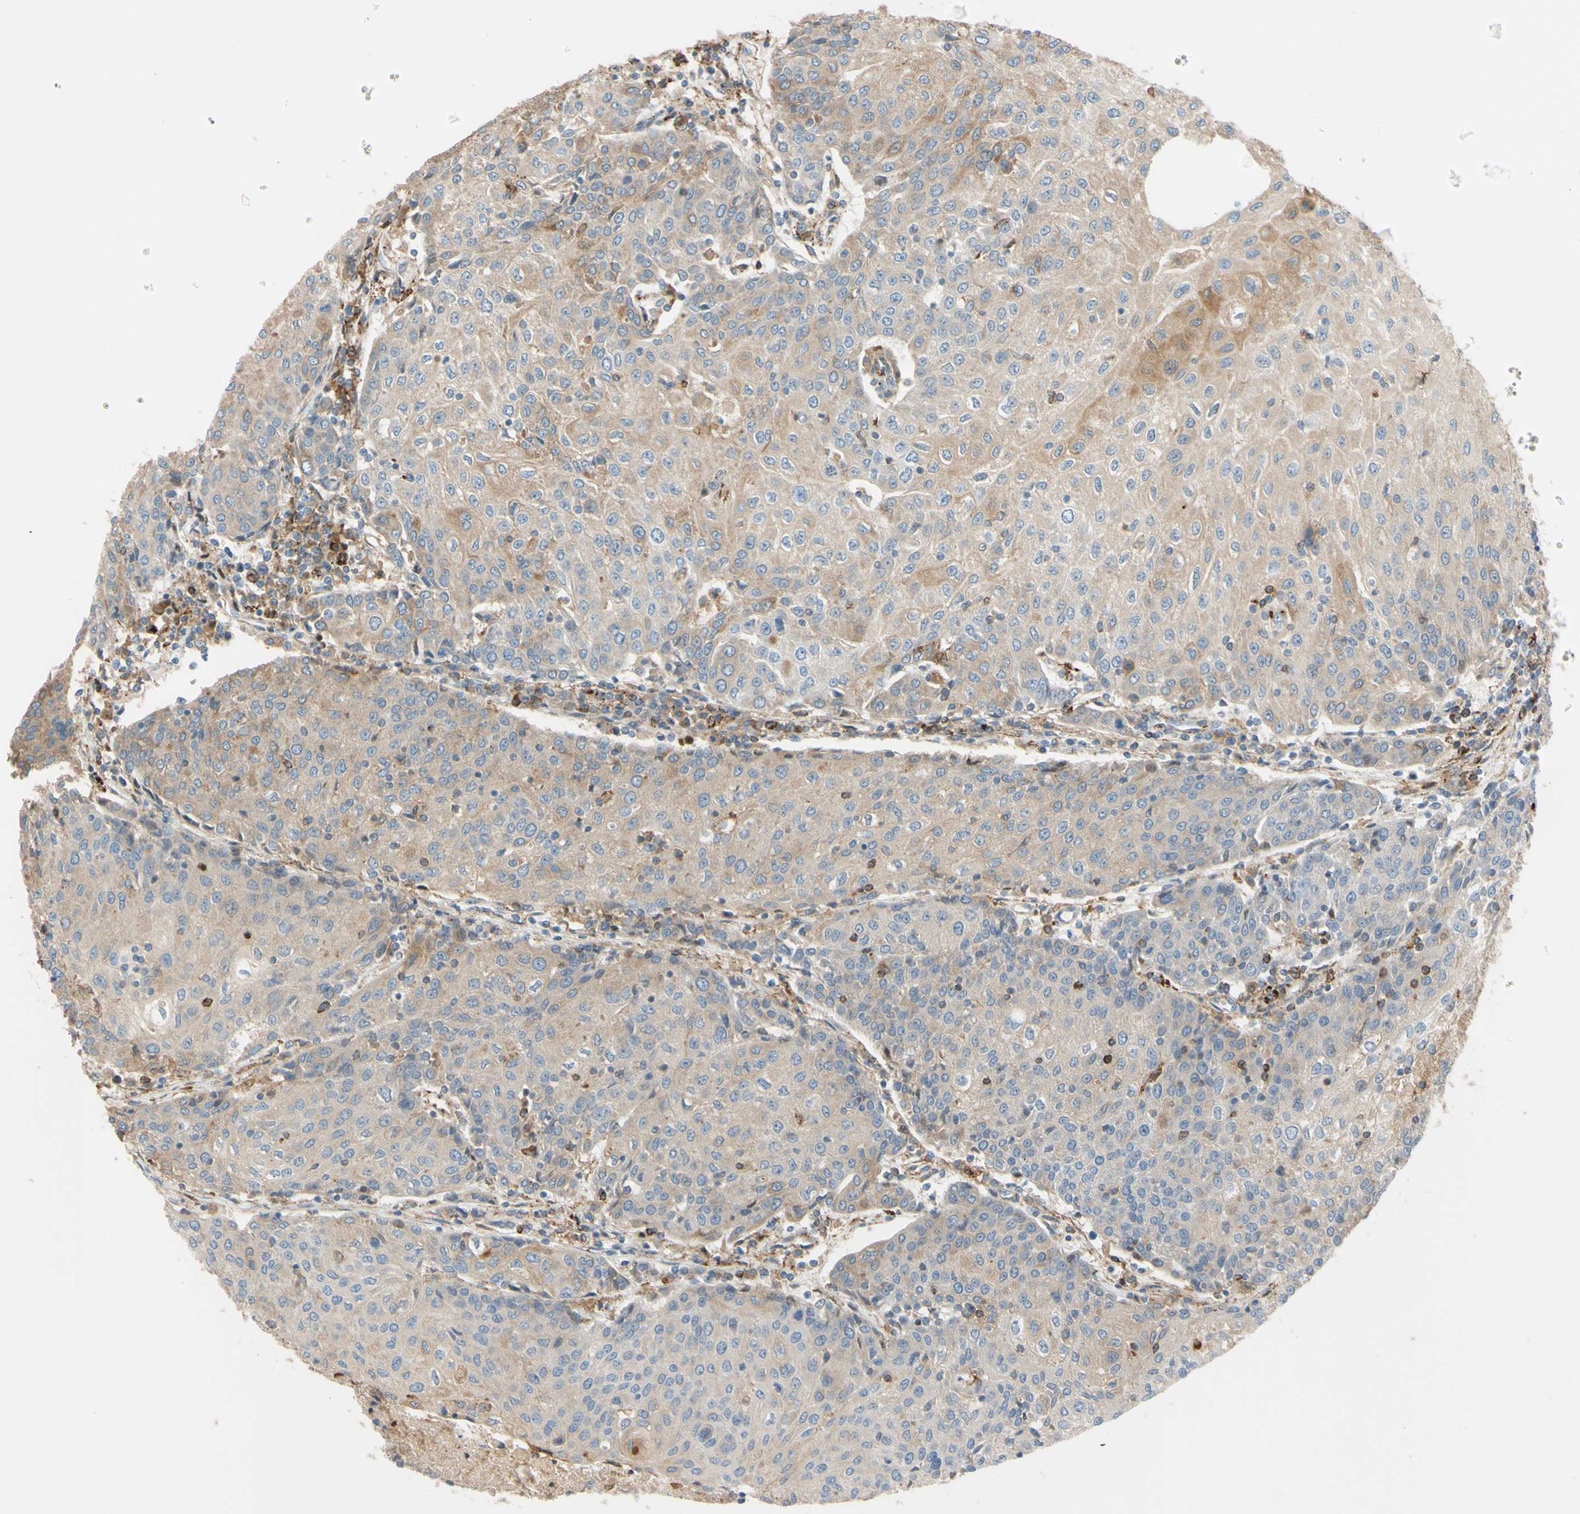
{"staining": {"intensity": "weak", "quantity": ">75%", "location": "cytoplasmic/membranous"}, "tissue": "urothelial cancer", "cell_type": "Tumor cells", "image_type": "cancer", "snomed": [{"axis": "morphology", "description": "Urothelial carcinoma, High grade"}, {"axis": "topography", "description": "Urinary bladder"}], "caption": "Tumor cells reveal weak cytoplasmic/membranous positivity in approximately >75% of cells in high-grade urothelial carcinoma. The protein is shown in brown color, while the nuclei are stained blue.", "gene": "POR", "patient": {"sex": "female", "age": 85}}